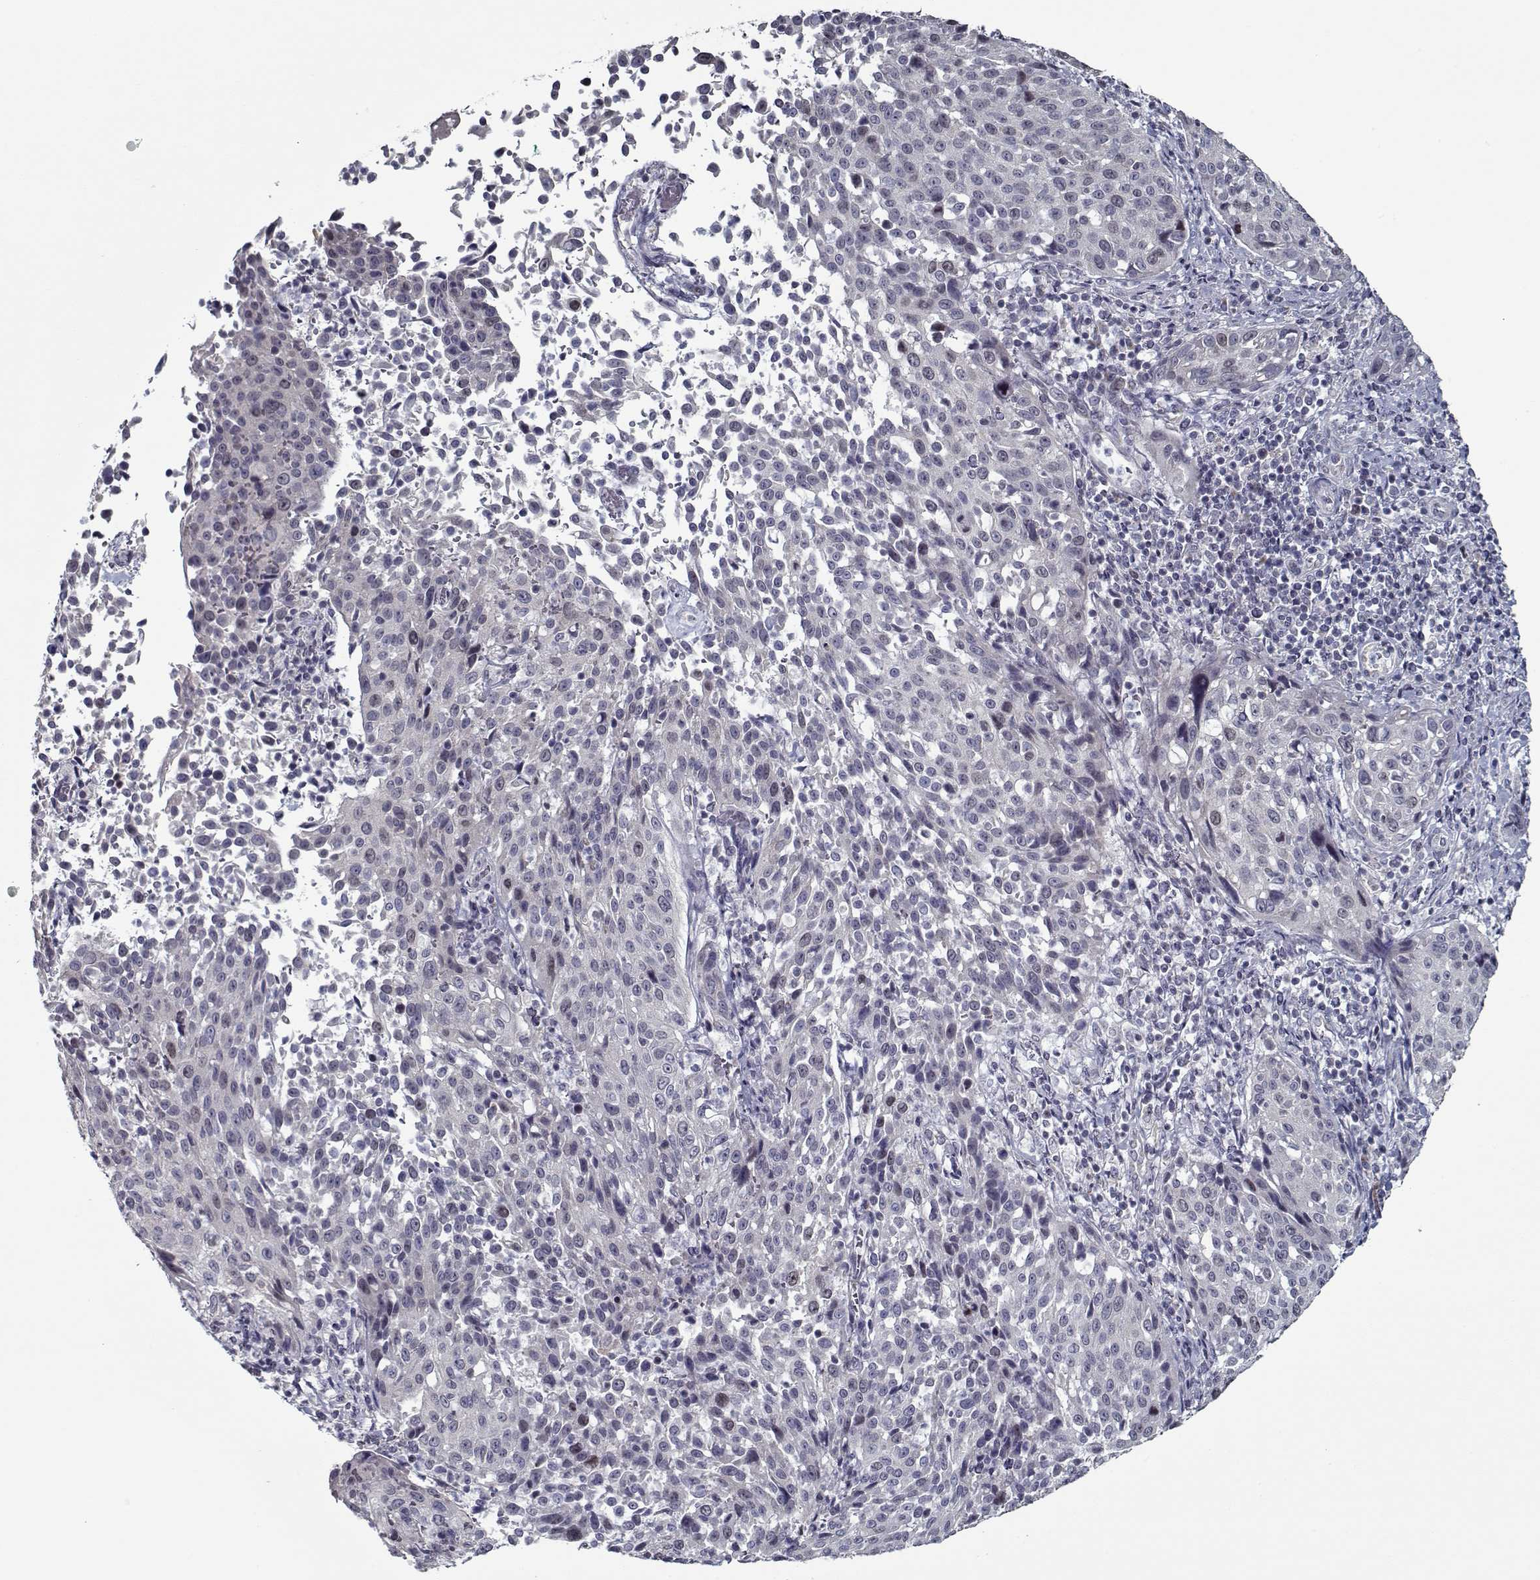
{"staining": {"intensity": "negative", "quantity": "none", "location": "none"}, "tissue": "cervical cancer", "cell_type": "Tumor cells", "image_type": "cancer", "snomed": [{"axis": "morphology", "description": "Squamous cell carcinoma, NOS"}, {"axis": "topography", "description": "Cervix"}], "caption": "This is an immunohistochemistry (IHC) micrograph of human cervical cancer (squamous cell carcinoma). There is no positivity in tumor cells.", "gene": "SEC16B", "patient": {"sex": "female", "age": 26}}